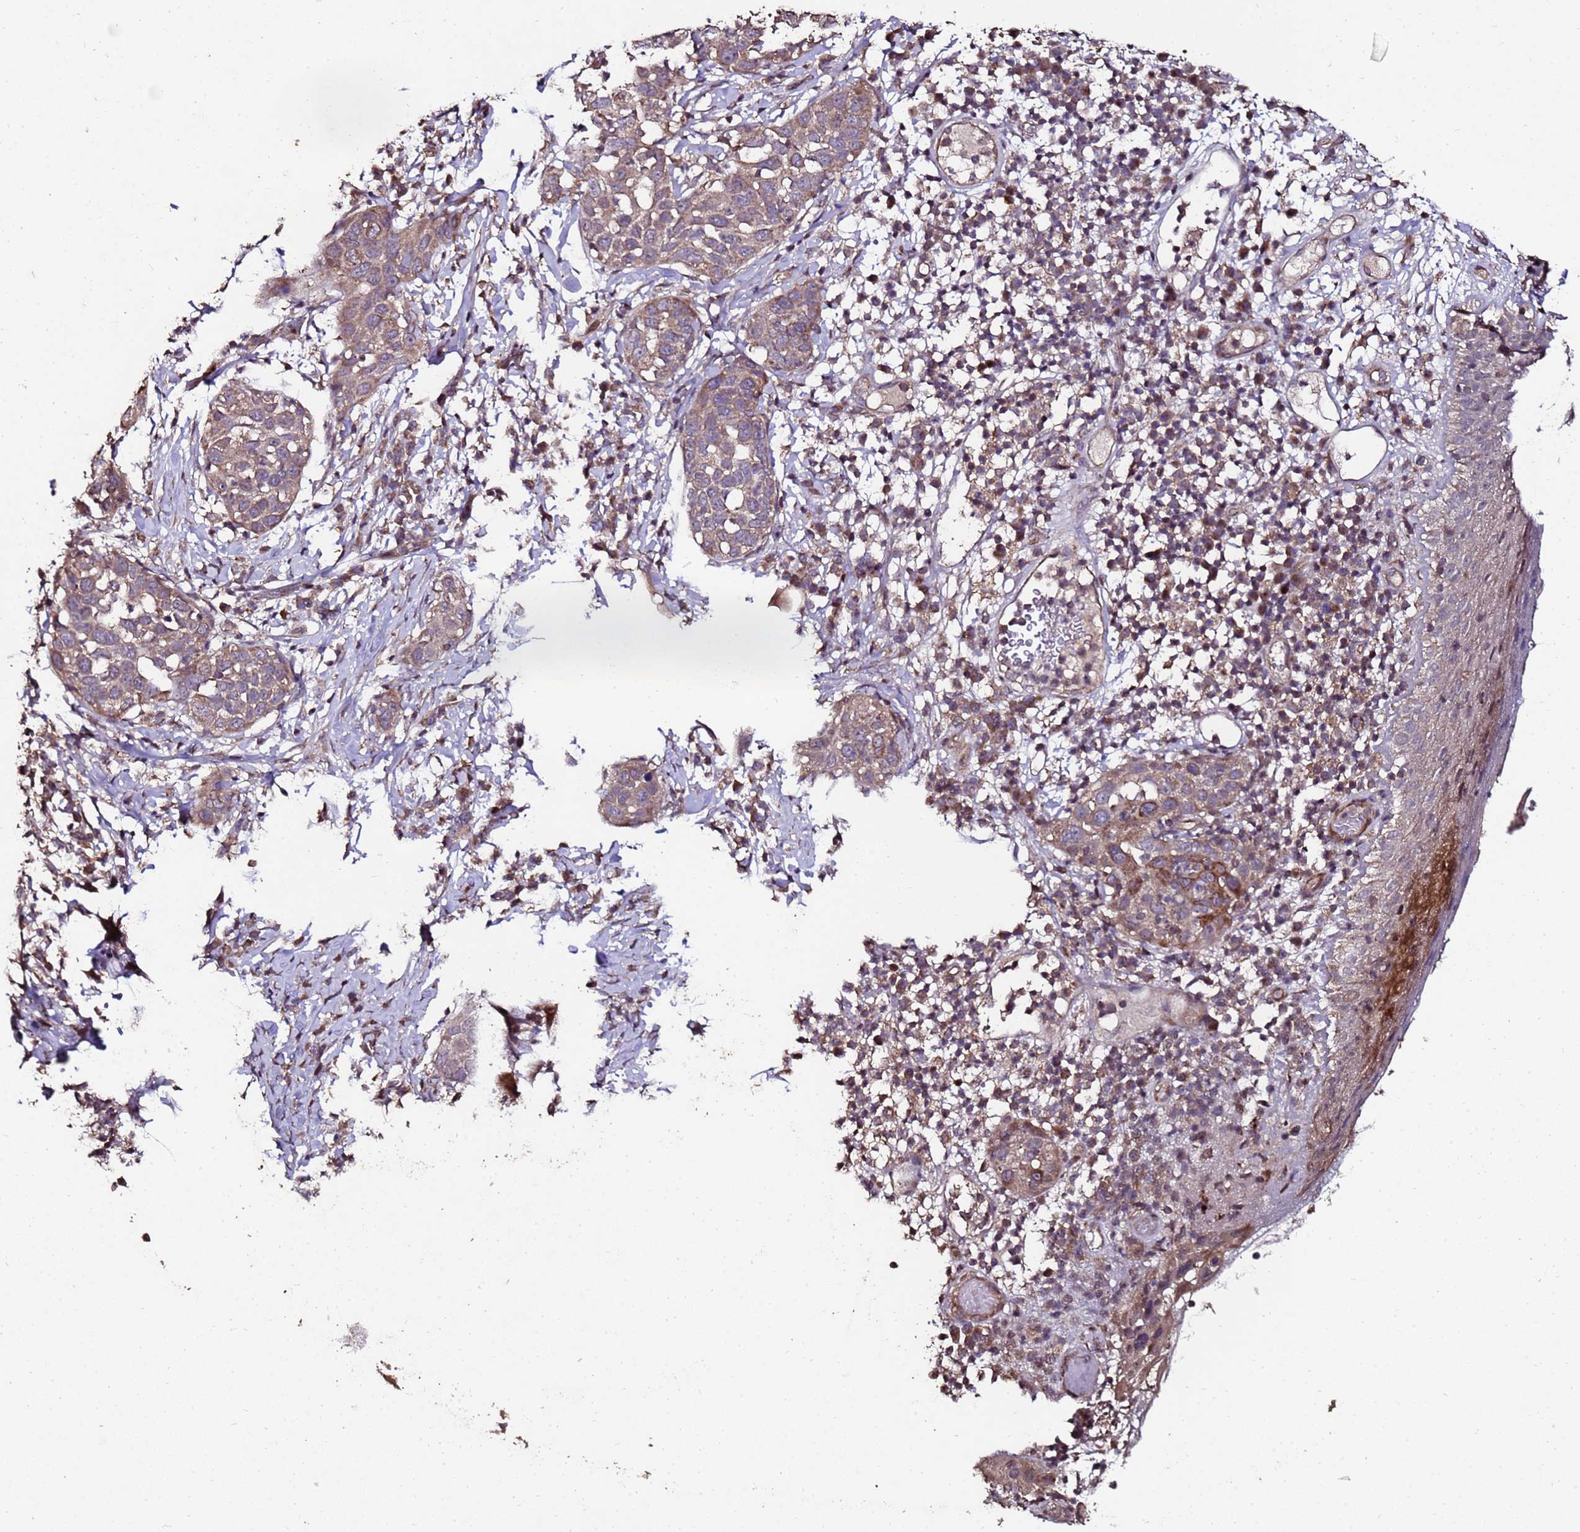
{"staining": {"intensity": "weak", "quantity": ">75%", "location": "cytoplasmic/membranous"}, "tissue": "skin cancer", "cell_type": "Tumor cells", "image_type": "cancer", "snomed": [{"axis": "morphology", "description": "Squamous cell carcinoma, NOS"}, {"axis": "topography", "description": "Skin"}], "caption": "Skin squamous cell carcinoma was stained to show a protein in brown. There is low levels of weak cytoplasmic/membranous staining in about >75% of tumor cells.", "gene": "PRODH", "patient": {"sex": "female", "age": 44}}